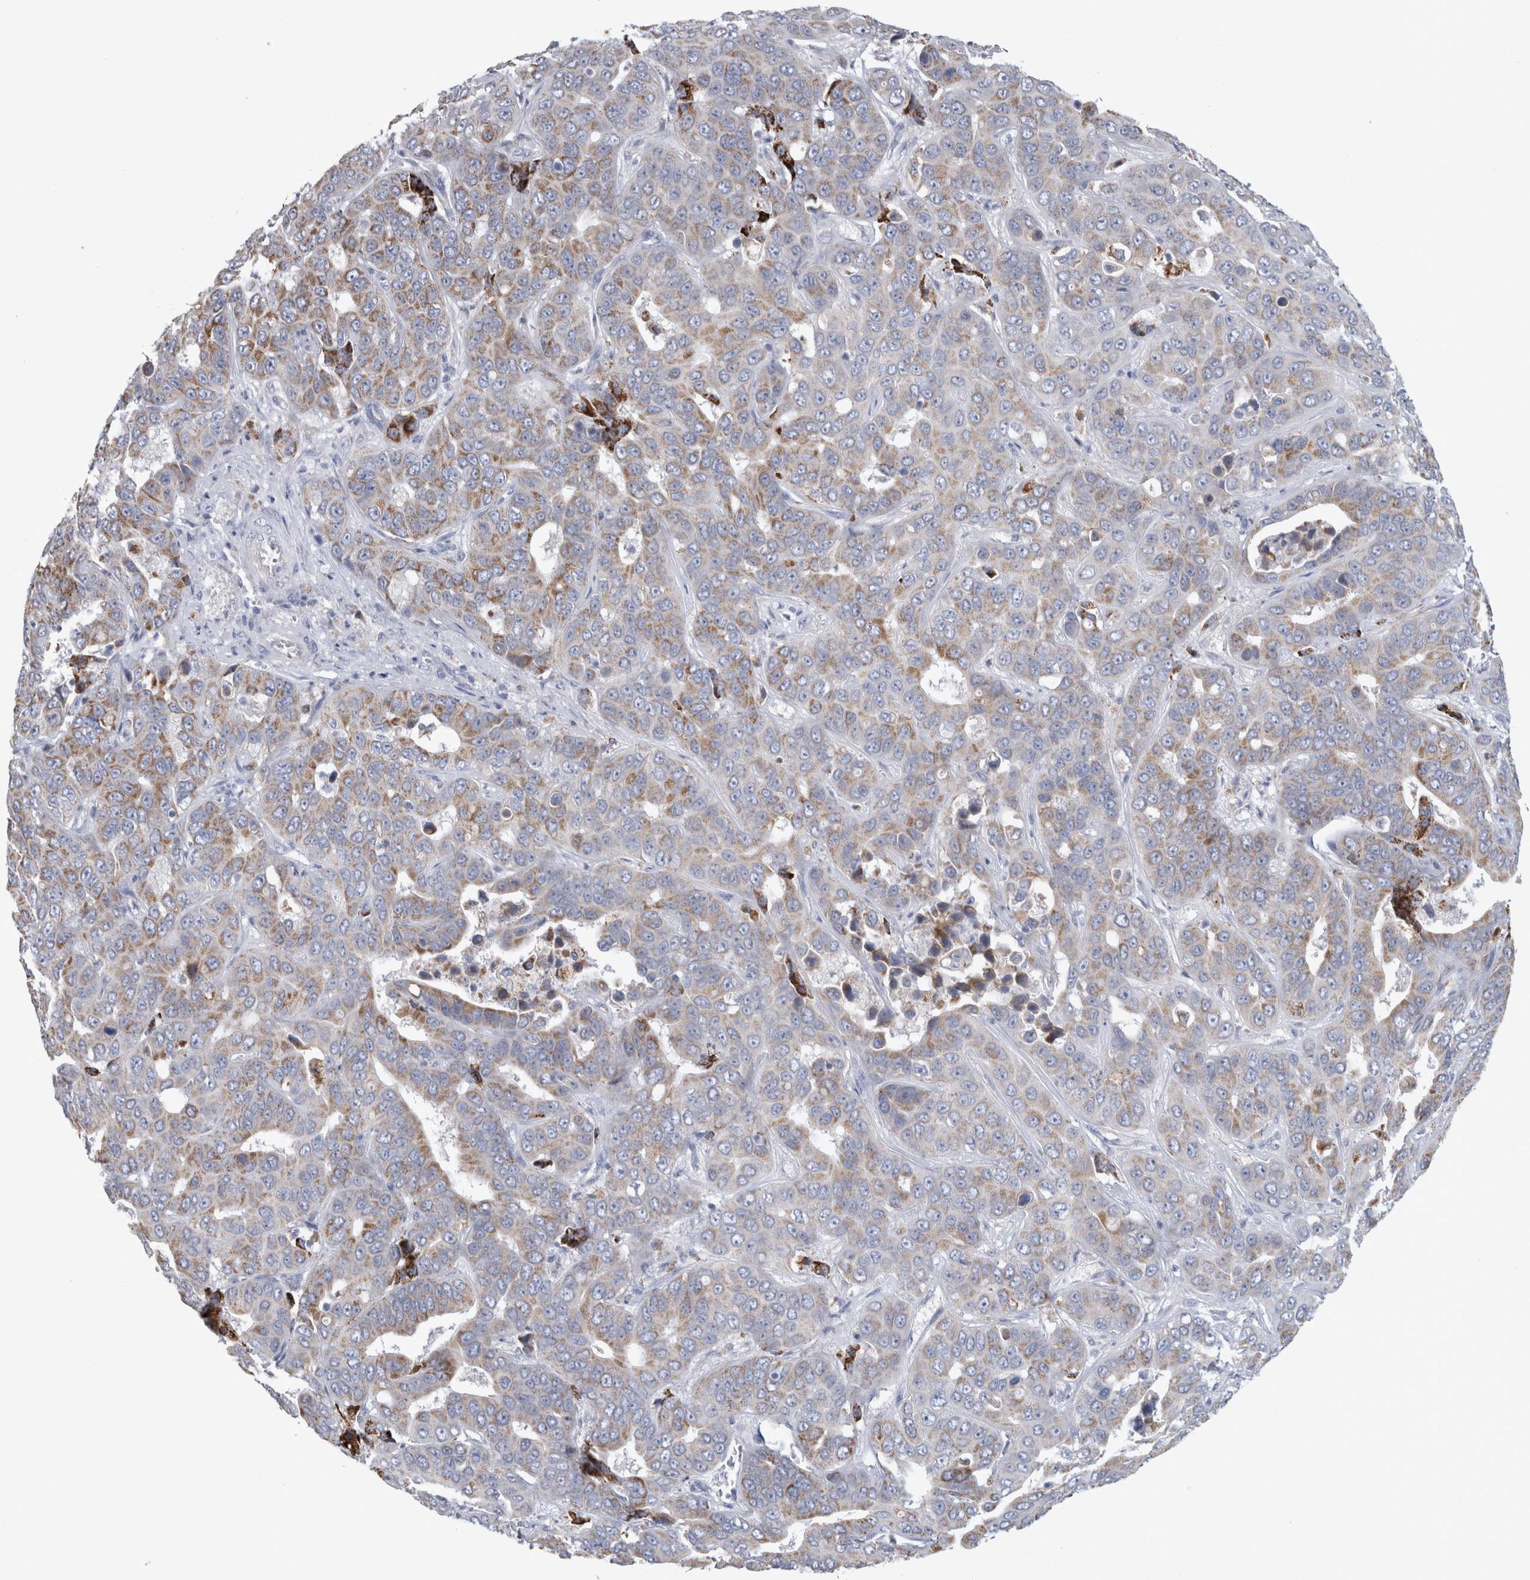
{"staining": {"intensity": "weak", "quantity": ">75%", "location": "cytoplasmic/membranous"}, "tissue": "liver cancer", "cell_type": "Tumor cells", "image_type": "cancer", "snomed": [{"axis": "morphology", "description": "Cholangiocarcinoma"}, {"axis": "topography", "description": "Liver"}], "caption": "IHC of human liver cholangiocarcinoma exhibits low levels of weak cytoplasmic/membranous positivity in approximately >75% of tumor cells. The staining was performed using DAB to visualize the protein expression in brown, while the nuclei were stained in blue with hematoxylin (Magnification: 20x).", "gene": "GATM", "patient": {"sex": "female", "age": 52}}